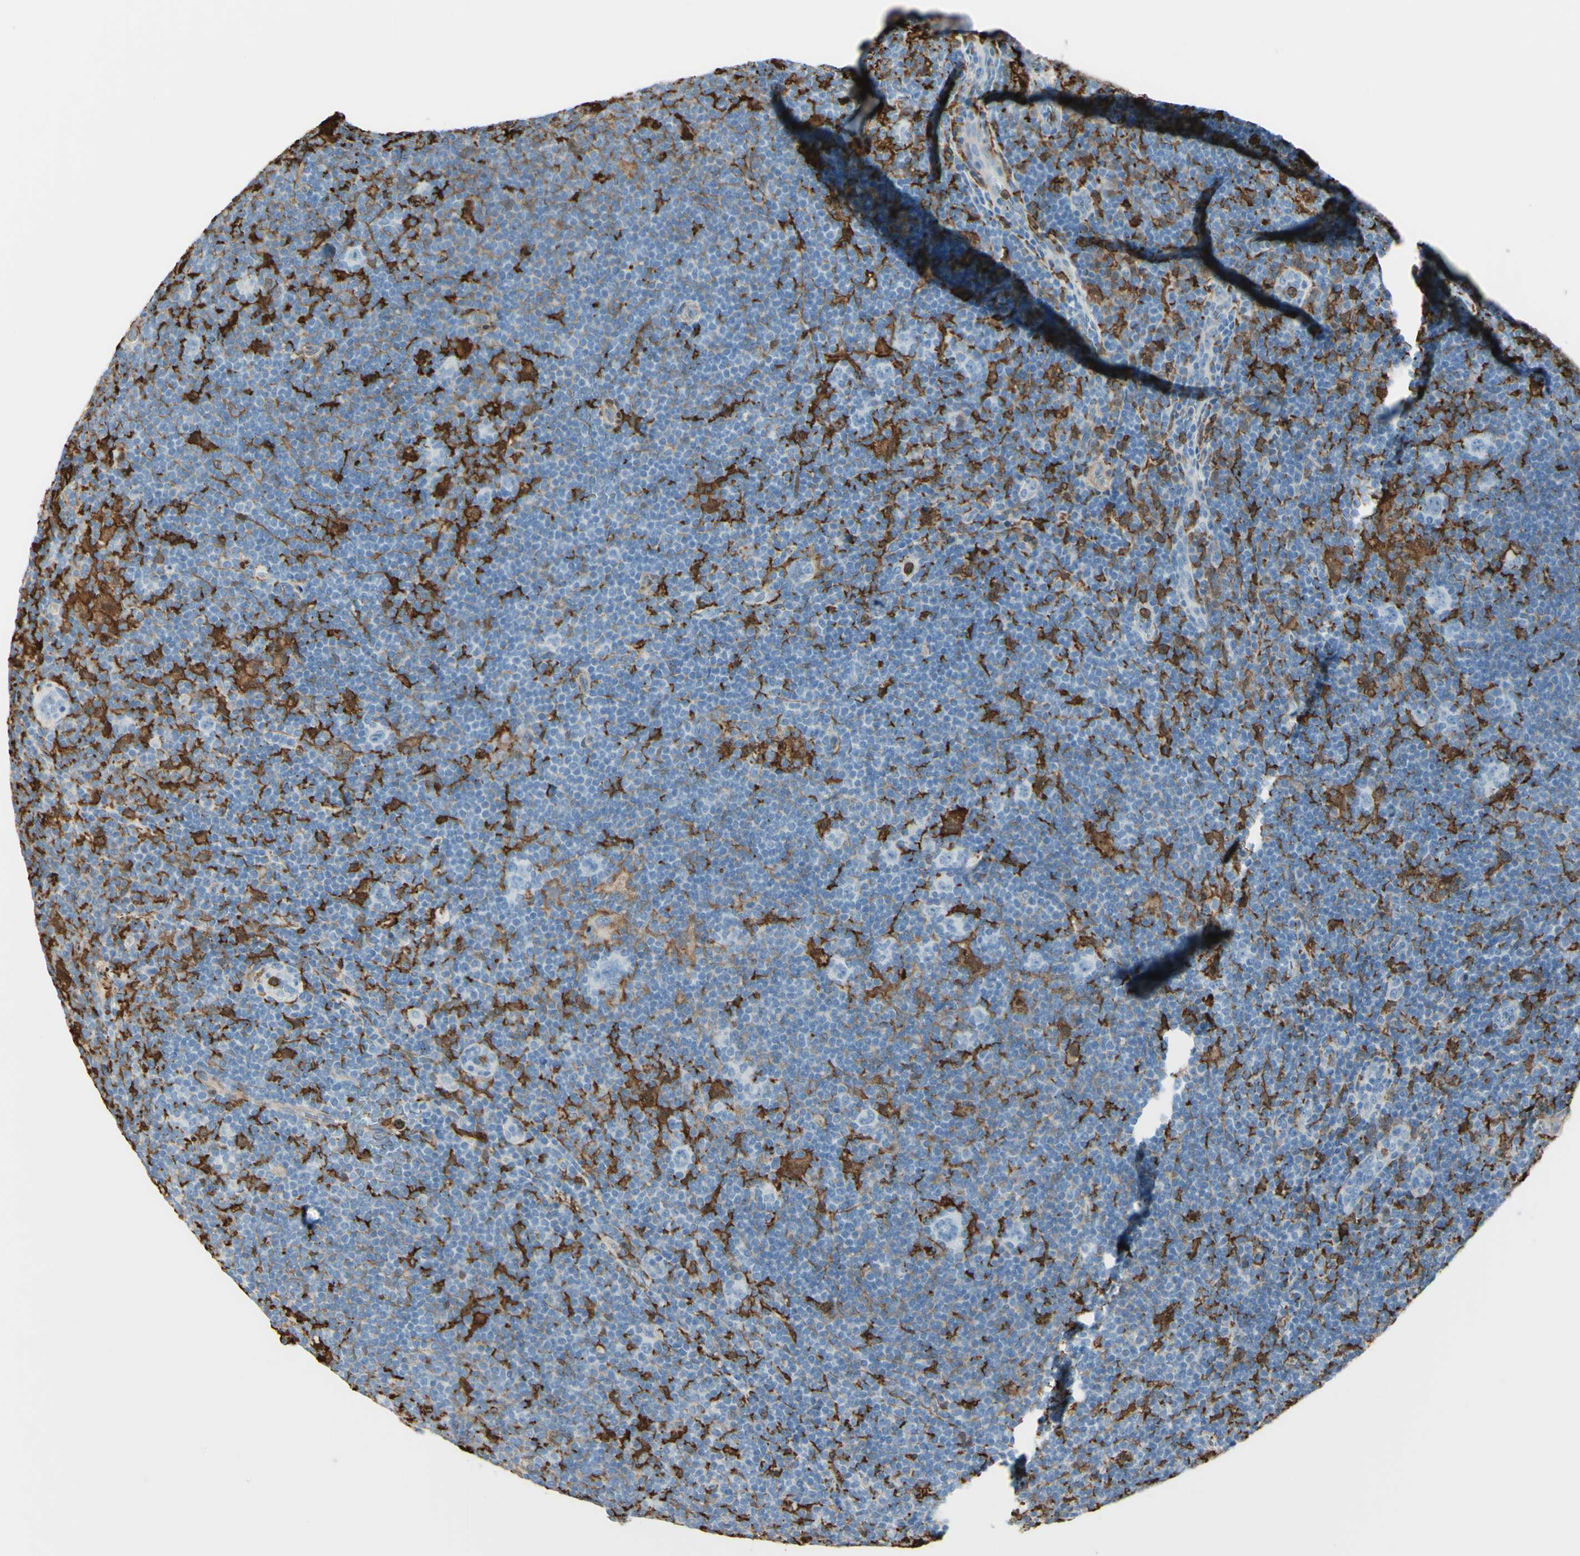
{"staining": {"intensity": "negative", "quantity": "none", "location": "none"}, "tissue": "lymphoma", "cell_type": "Tumor cells", "image_type": "cancer", "snomed": [{"axis": "morphology", "description": "Hodgkin's disease, NOS"}, {"axis": "topography", "description": "Lymph node"}], "caption": "DAB (3,3'-diaminobenzidine) immunohistochemical staining of Hodgkin's disease shows no significant staining in tumor cells.", "gene": "GSN", "patient": {"sex": "female", "age": 57}}